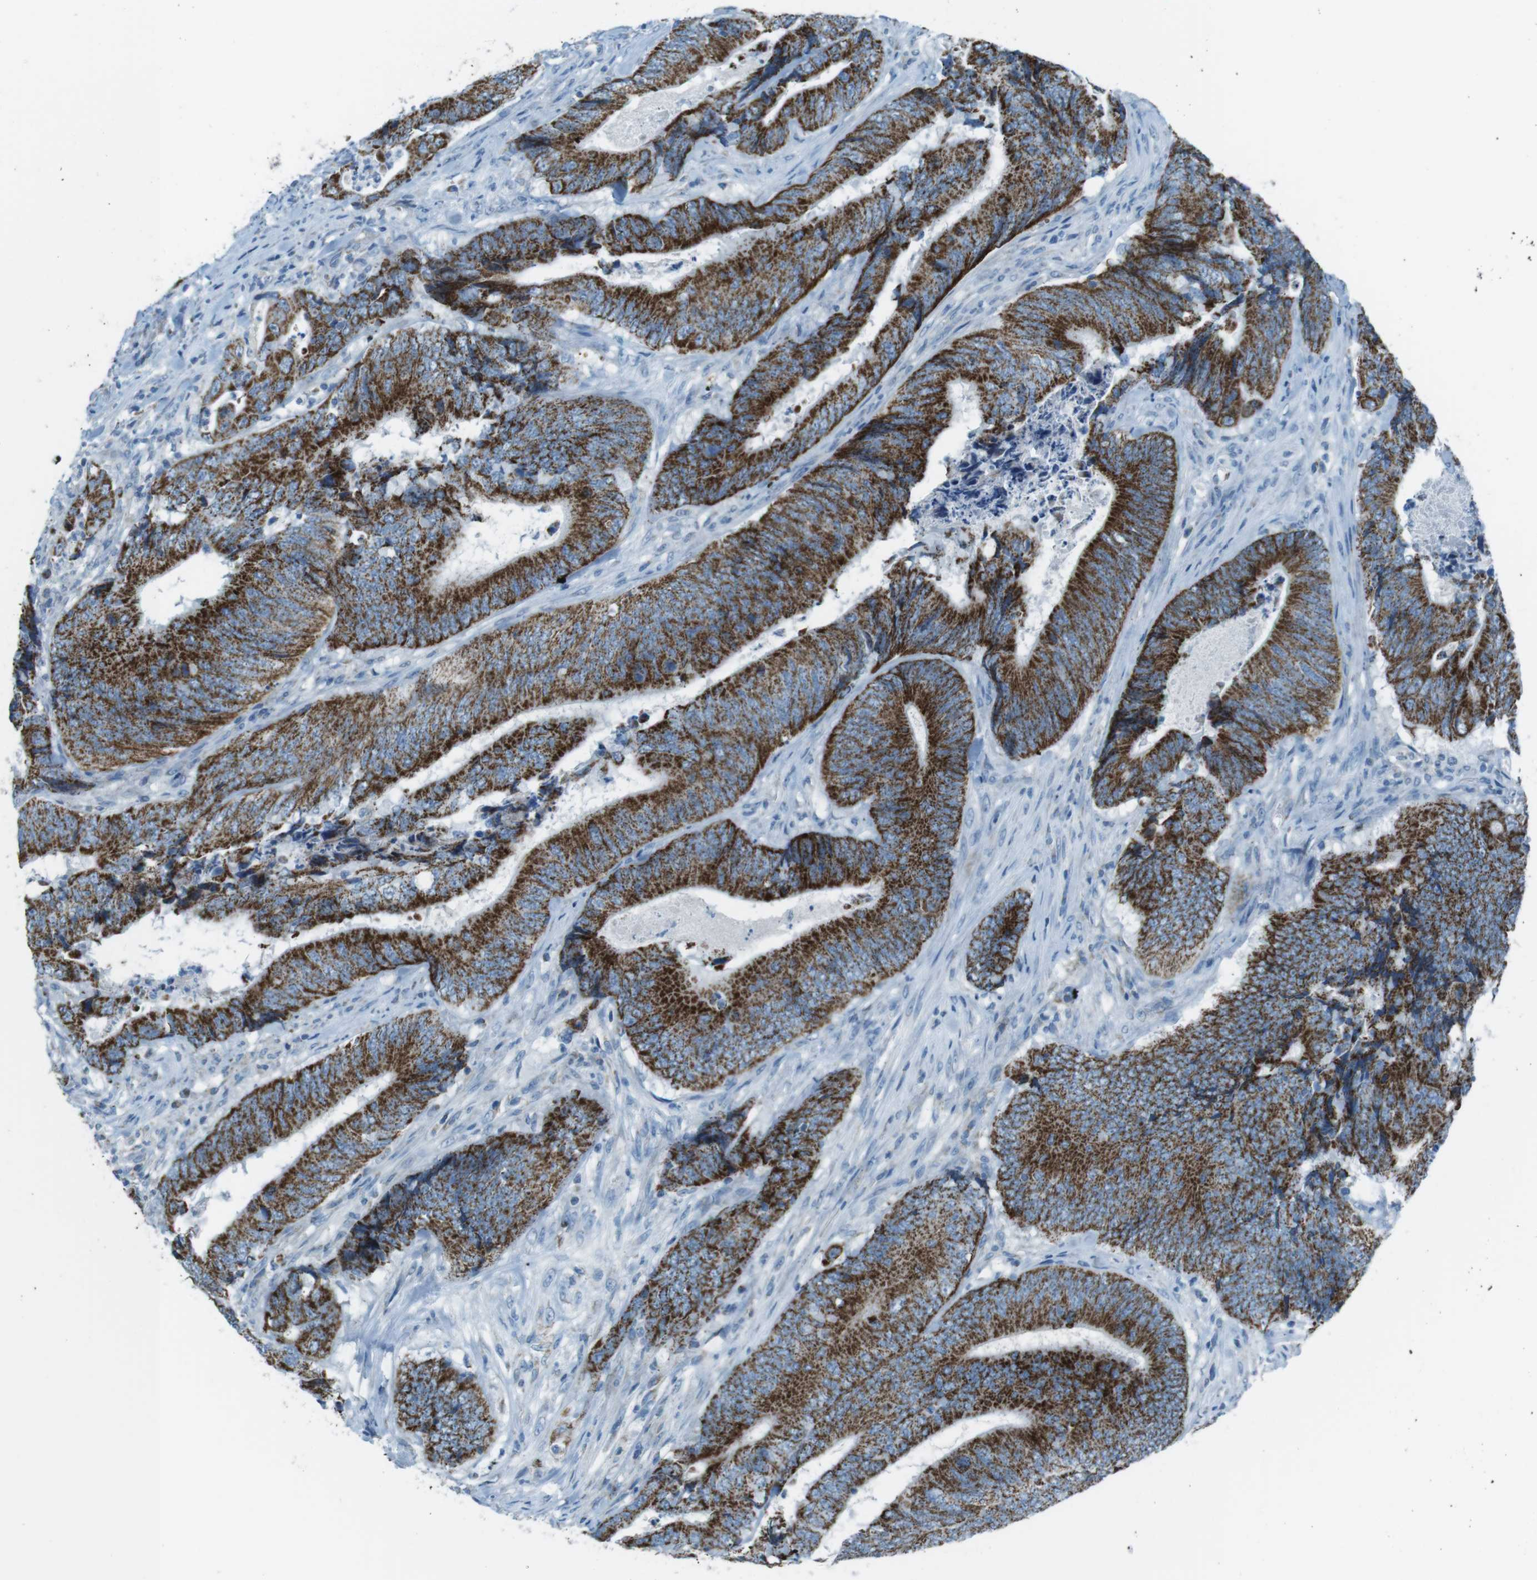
{"staining": {"intensity": "strong", "quantity": ">75%", "location": "cytoplasmic/membranous"}, "tissue": "colorectal cancer", "cell_type": "Tumor cells", "image_type": "cancer", "snomed": [{"axis": "morphology", "description": "Normal tissue, NOS"}, {"axis": "morphology", "description": "Adenocarcinoma, NOS"}, {"axis": "topography", "description": "Colon"}], "caption": "The histopathology image displays a brown stain indicating the presence of a protein in the cytoplasmic/membranous of tumor cells in colorectal cancer. (Brightfield microscopy of DAB IHC at high magnification).", "gene": "DNAJA3", "patient": {"sex": "male", "age": 56}}